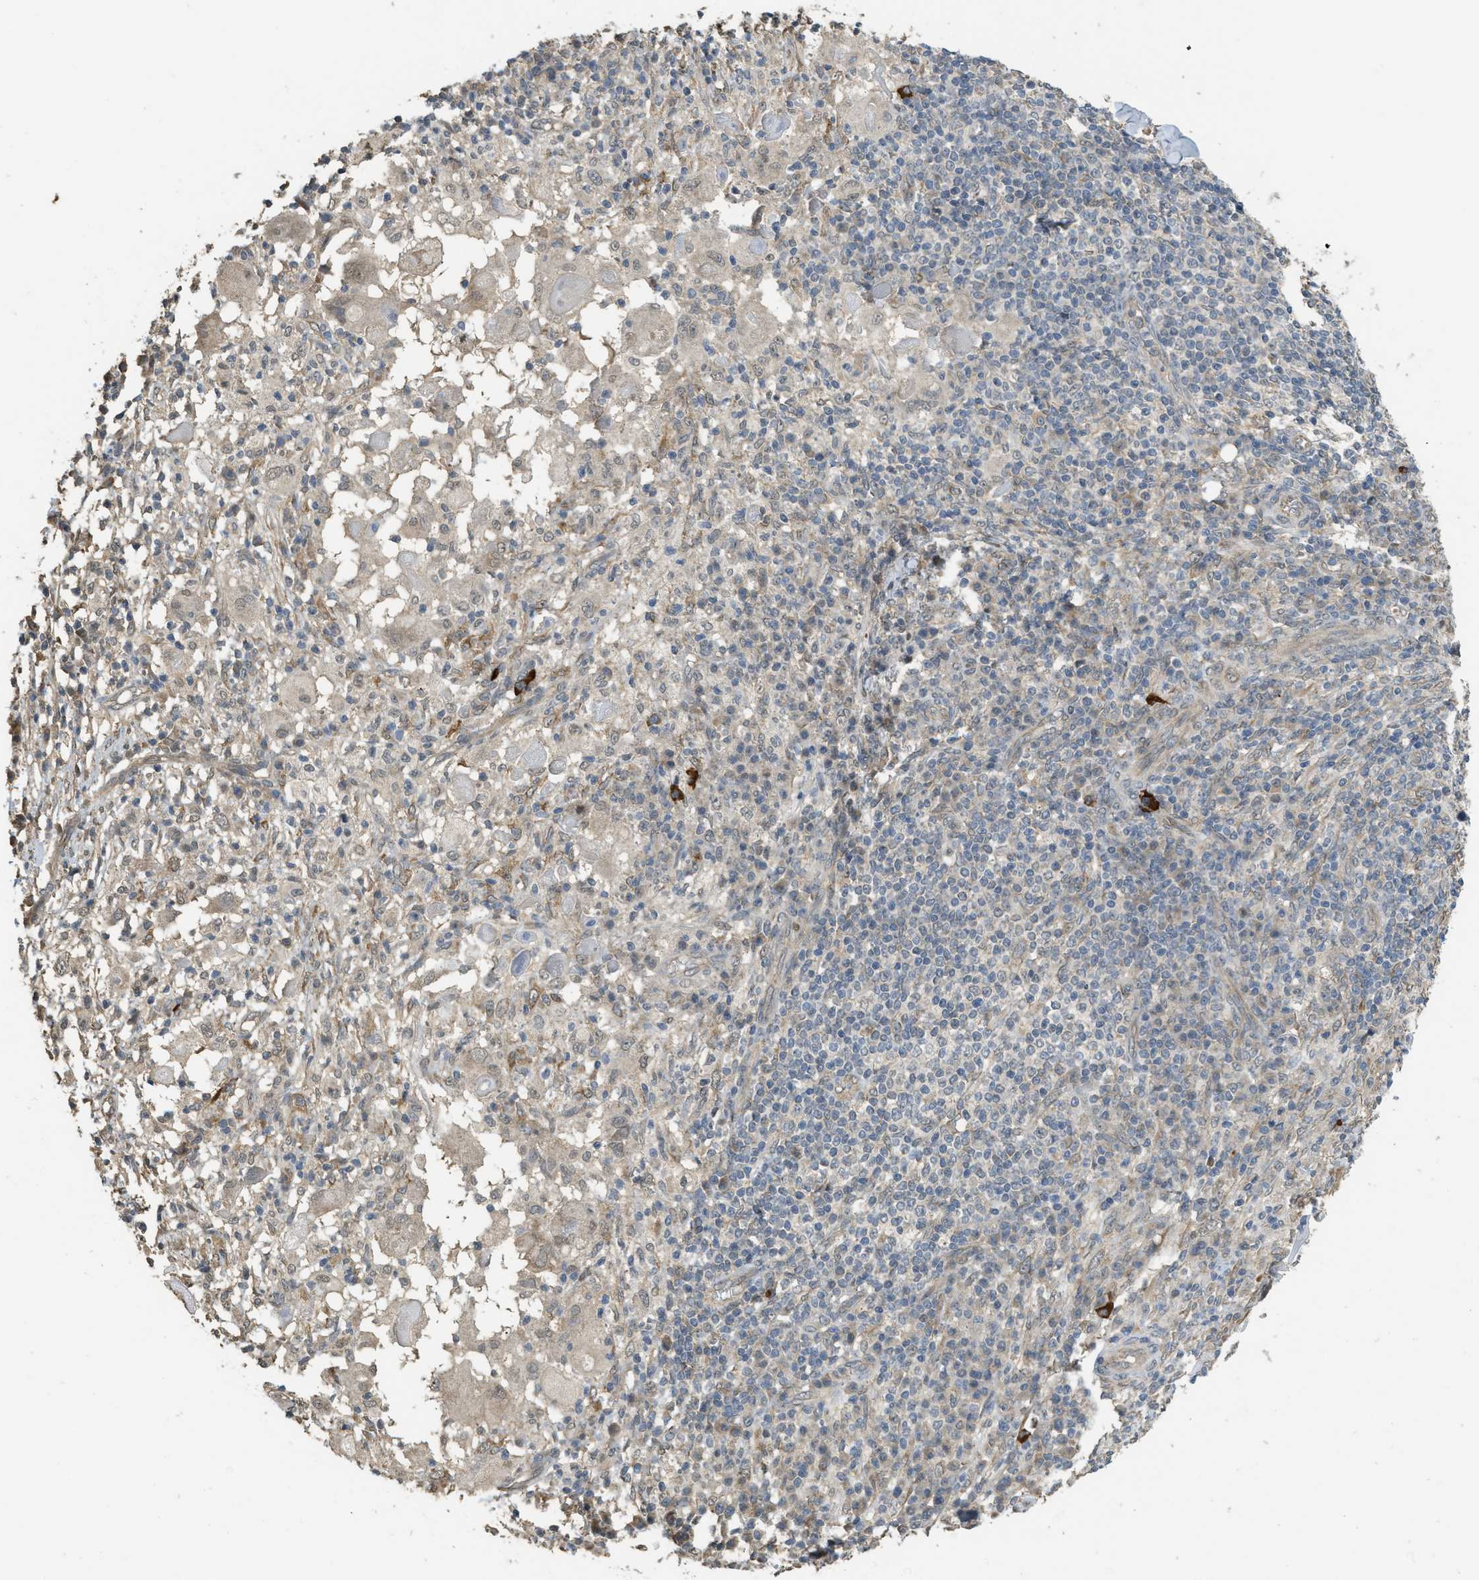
{"staining": {"intensity": "weak", "quantity": "<25%", "location": "cytoplasmic/membranous"}, "tissue": "skin cancer", "cell_type": "Tumor cells", "image_type": "cancer", "snomed": [{"axis": "morphology", "description": "Squamous cell carcinoma, NOS"}, {"axis": "topography", "description": "Skin"}], "caption": "Immunohistochemistry (IHC) micrograph of neoplastic tissue: skin cancer (squamous cell carcinoma) stained with DAB shows no significant protein staining in tumor cells. (Brightfield microscopy of DAB (3,3'-diaminobenzidine) immunohistochemistry (IHC) at high magnification).", "gene": "IGF2BP2", "patient": {"sex": "male", "age": 86}}